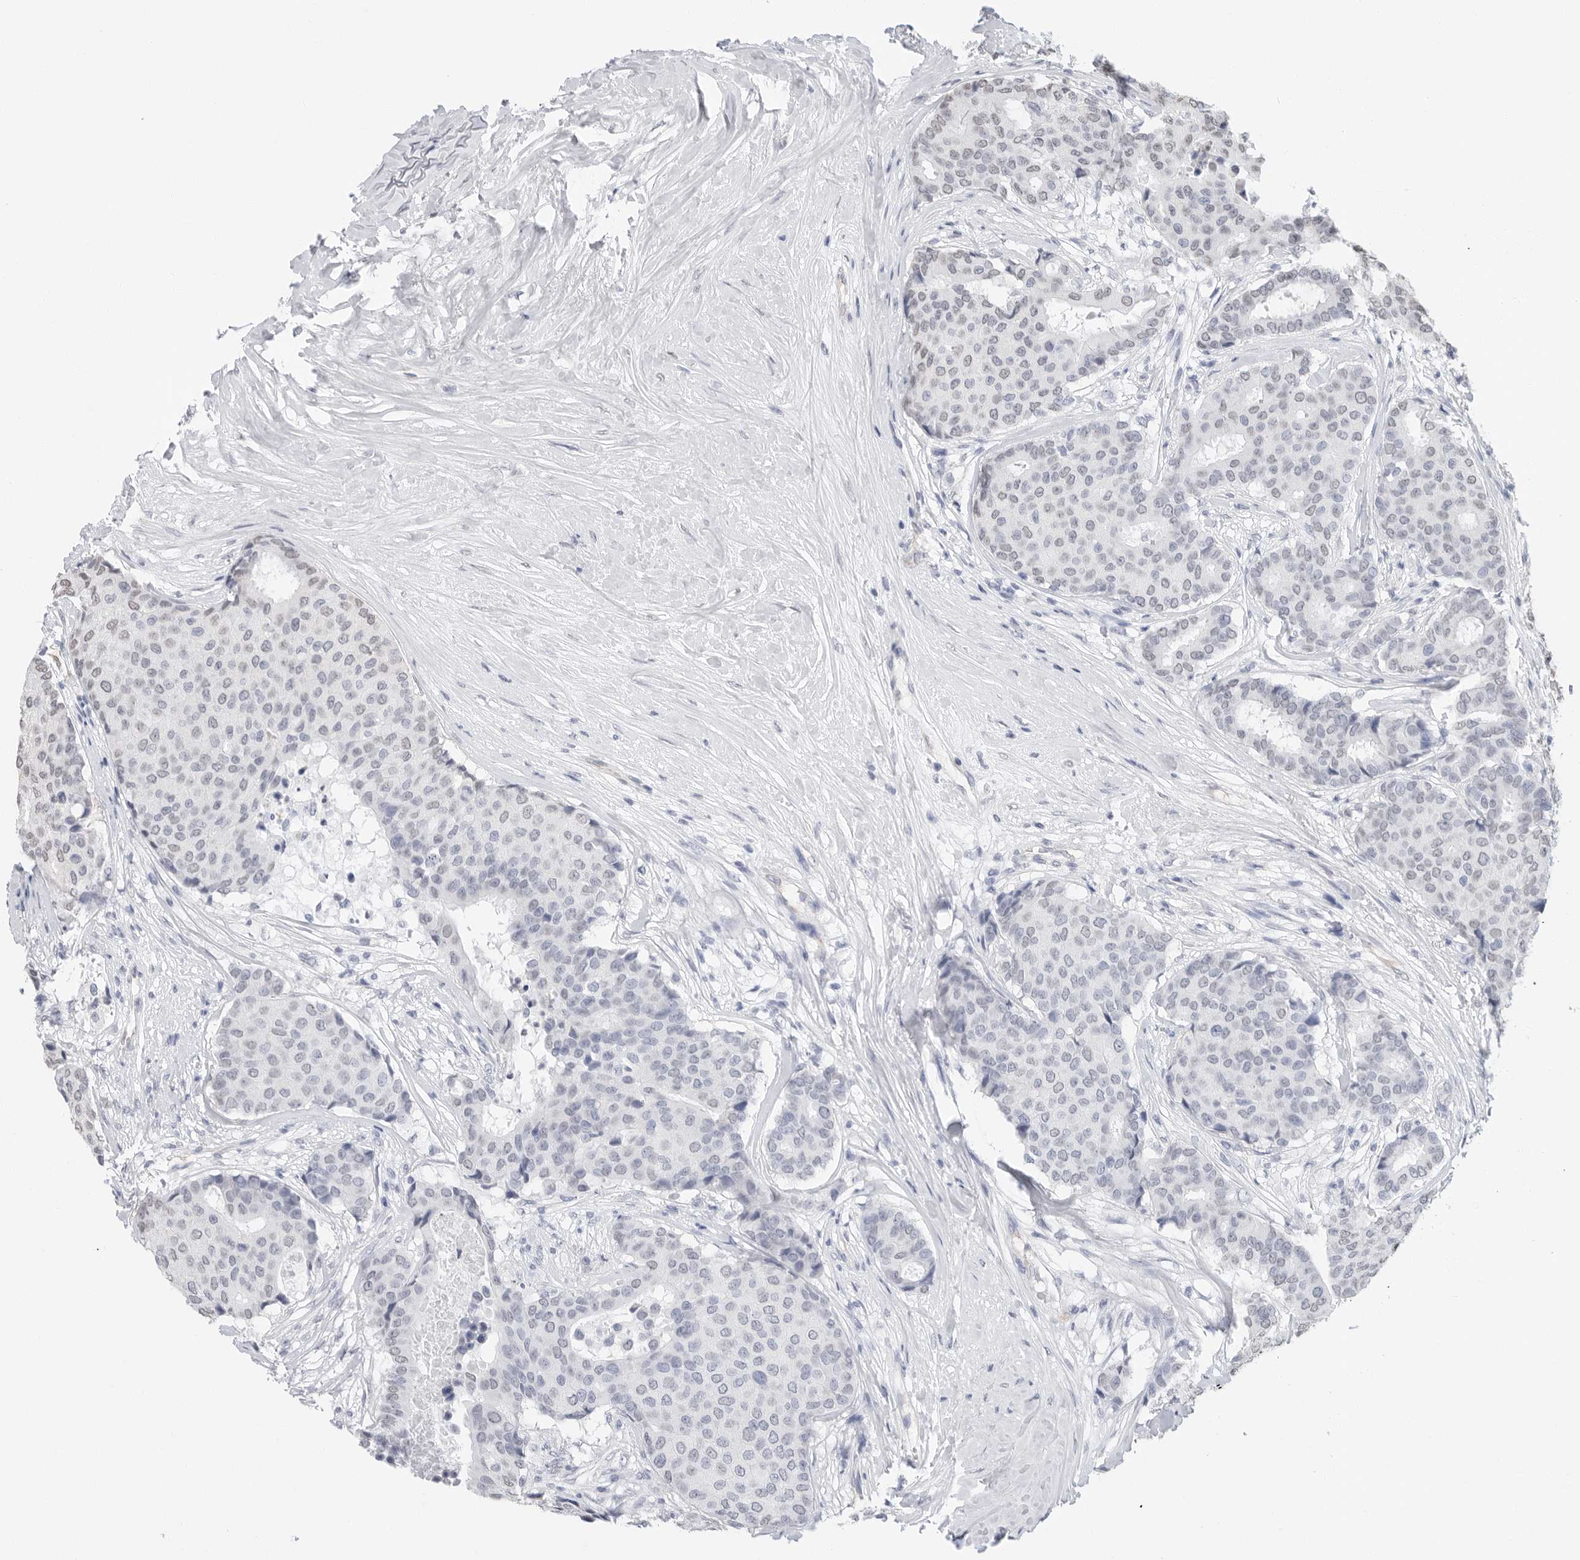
{"staining": {"intensity": "negative", "quantity": "none", "location": "none"}, "tissue": "breast cancer", "cell_type": "Tumor cells", "image_type": "cancer", "snomed": [{"axis": "morphology", "description": "Duct carcinoma"}, {"axis": "topography", "description": "Breast"}], "caption": "A high-resolution histopathology image shows immunohistochemistry staining of breast infiltrating ductal carcinoma, which reveals no significant expression in tumor cells.", "gene": "ARHGEF10", "patient": {"sex": "female", "age": 75}}